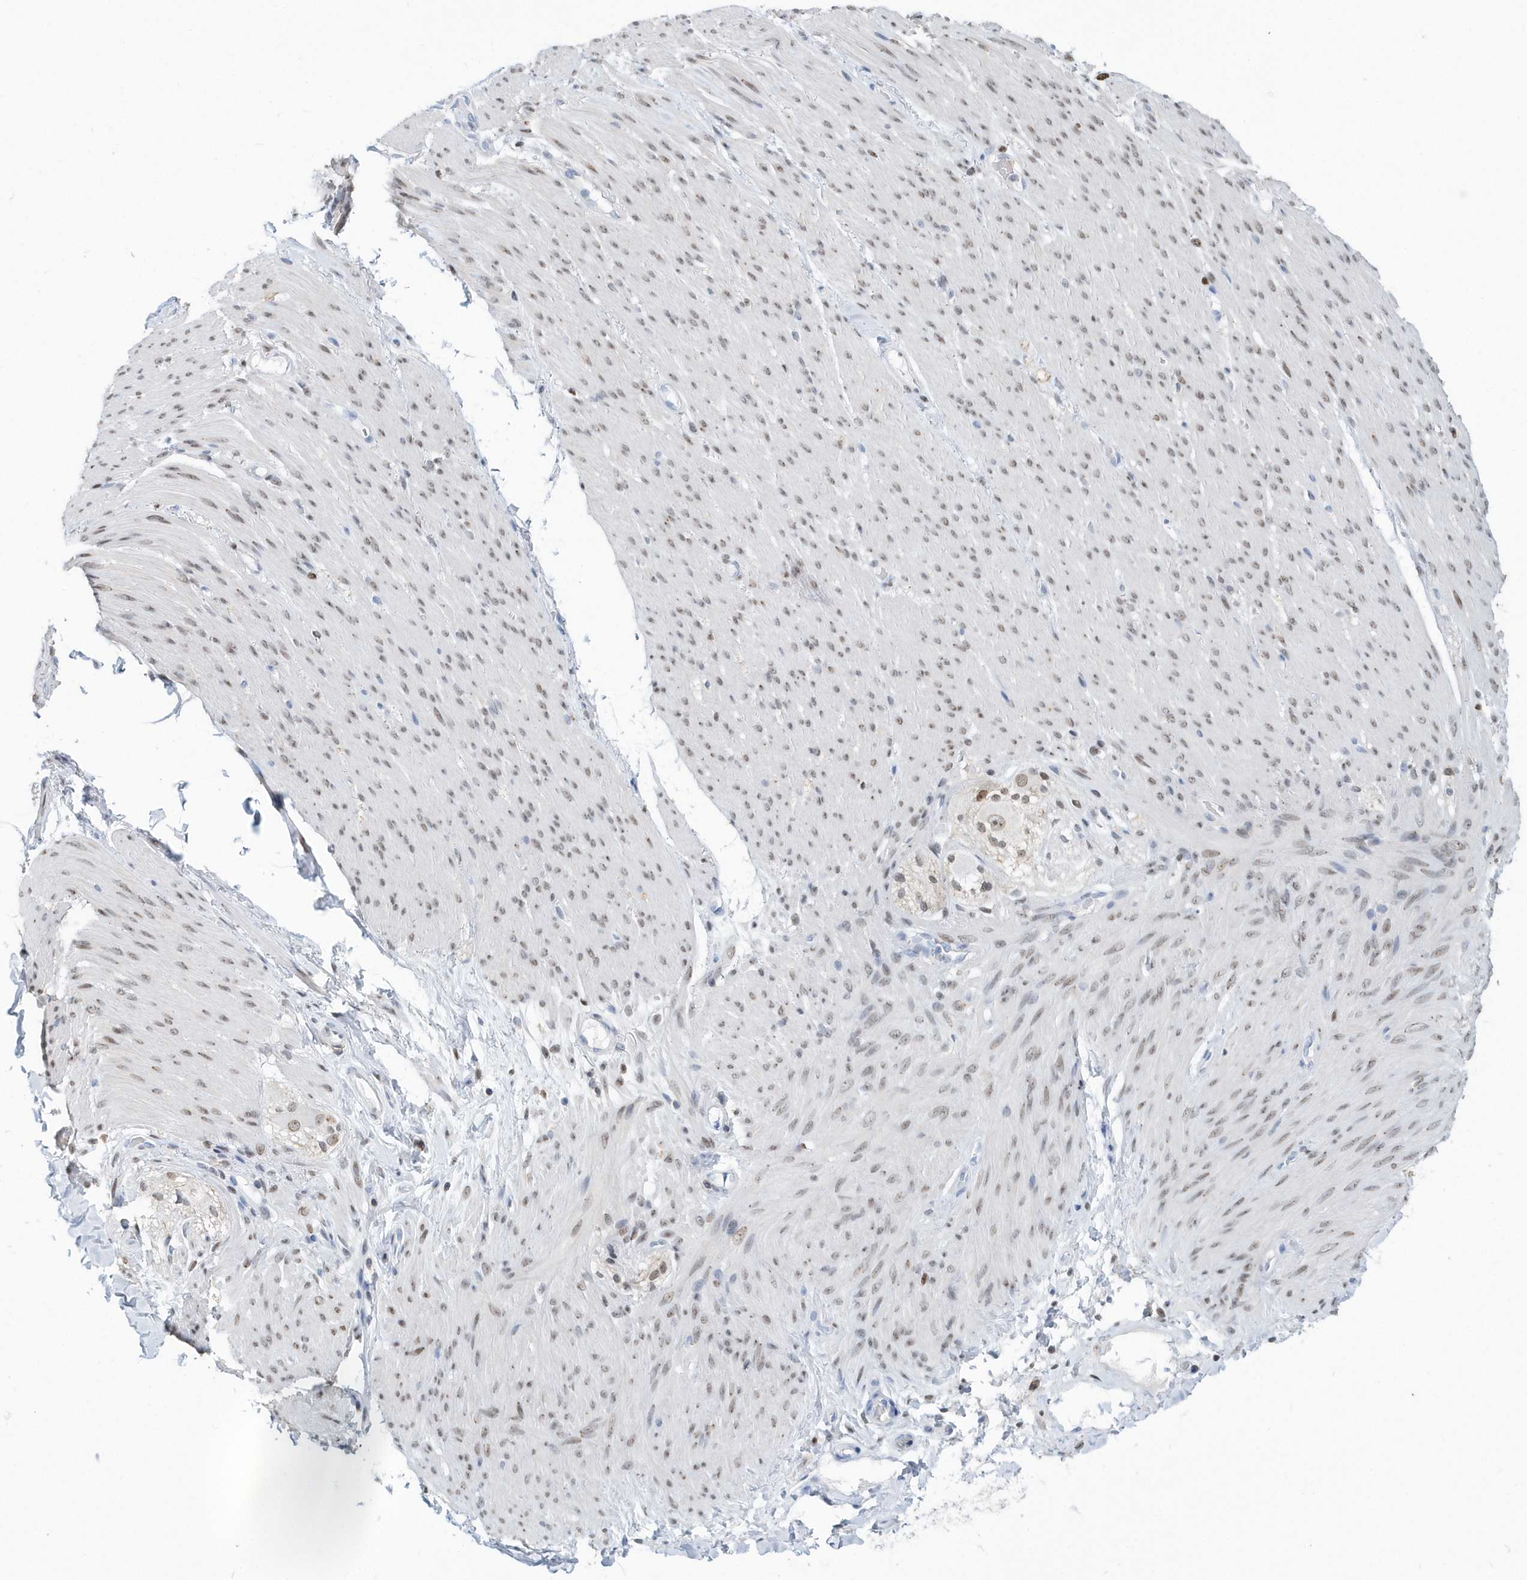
{"staining": {"intensity": "weak", "quantity": "<25%", "location": "nuclear"}, "tissue": "adipose tissue", "cell_type": "Adipocytes", "image_type": "normal", "snomed": [{"axis": "morphology", "description": "Normal tissue, NOS"}, {"axis": "topography", "description": "Colon"}, {"axis": "topography", "description": "Peripheral nerve tissue"}], "caption": "IHC photomicrograph of unremarkable adipose tissue: adipose tissue stained with DAB demonstrates no significant protein positivity in adipocytes.", "gene": "MACROH2A2", "patient": {"sex": "female", "age": 61}}